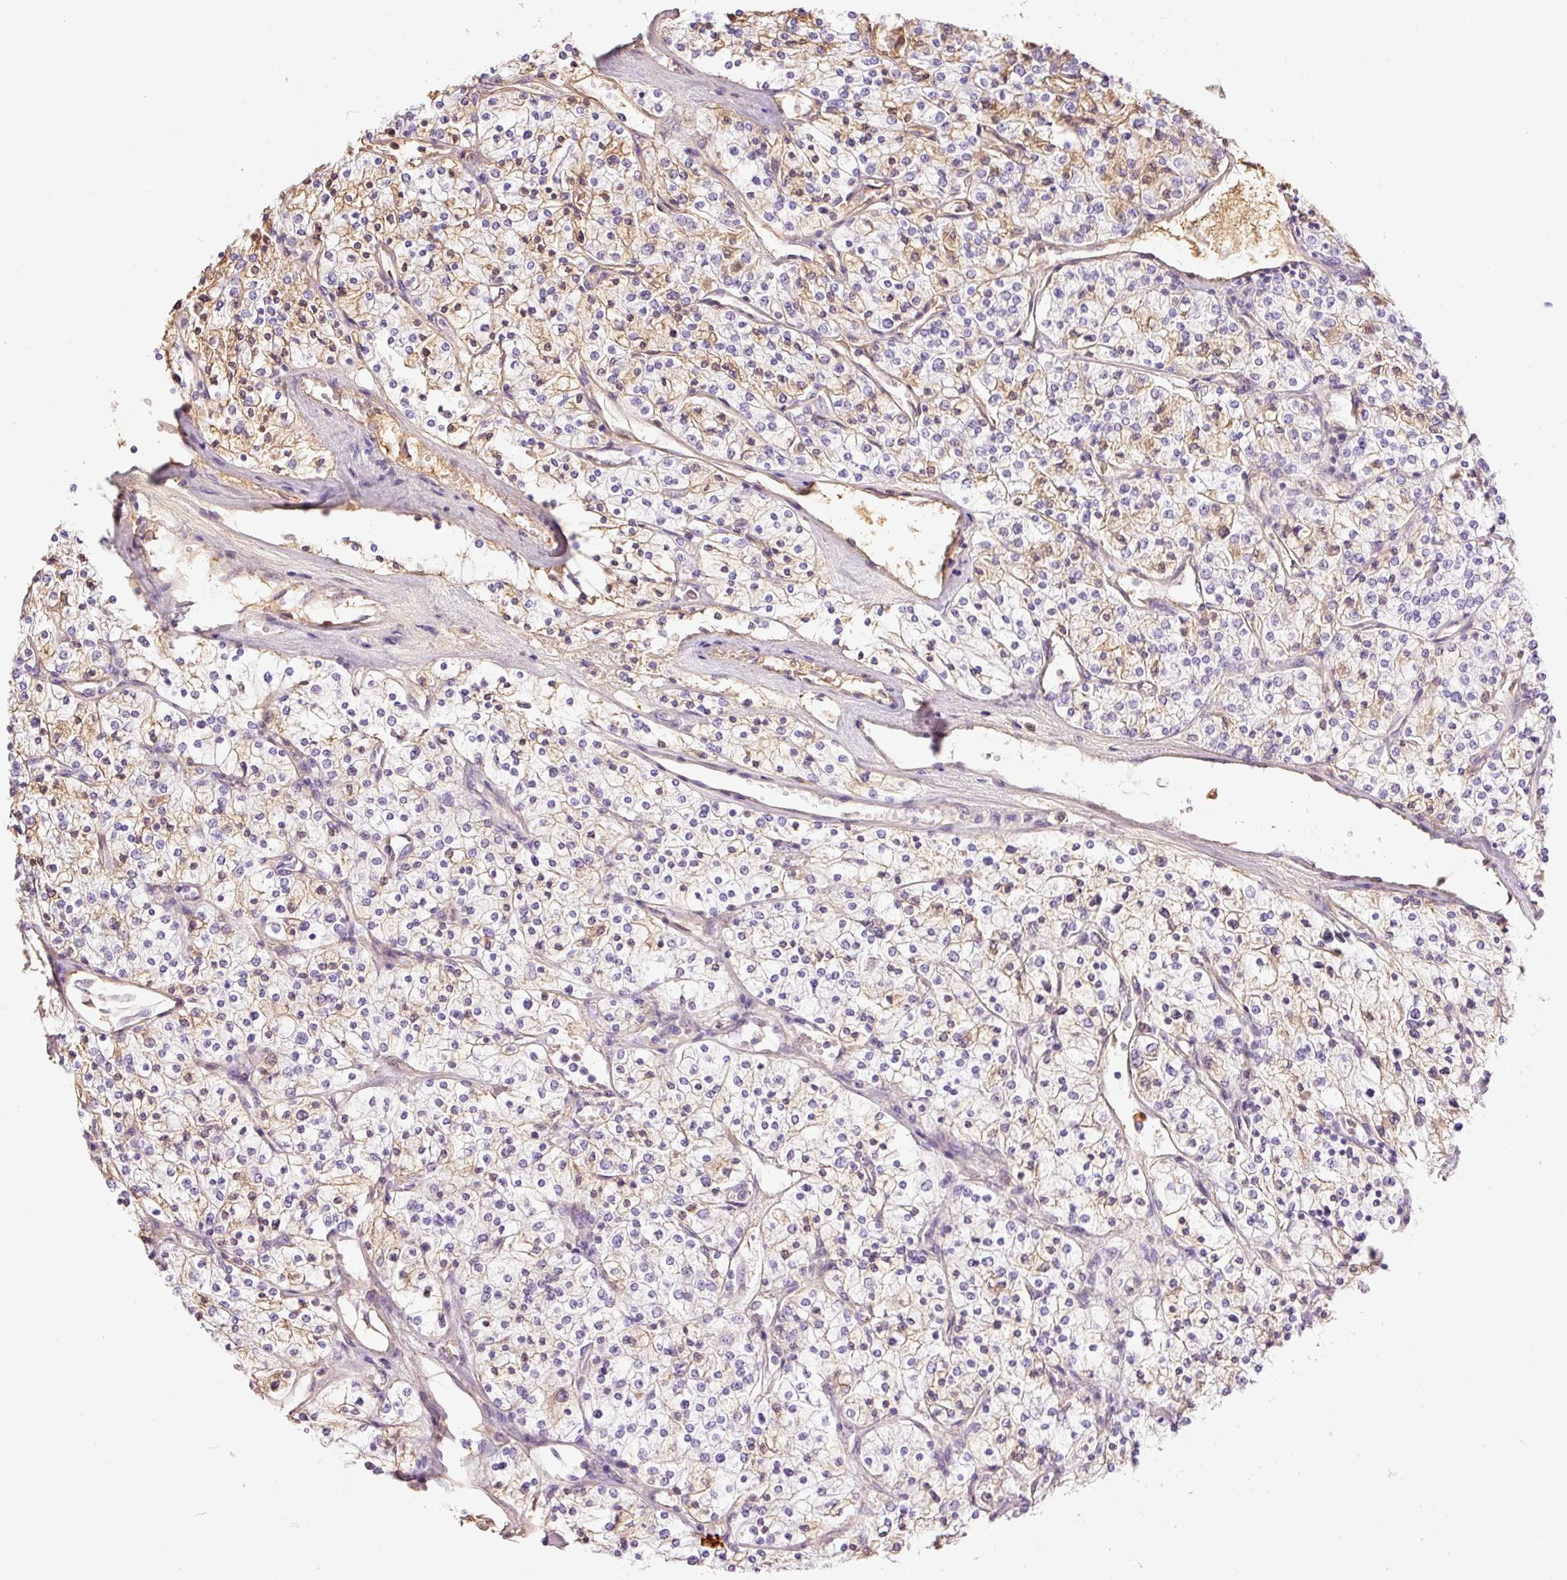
{"staining": {"intensity": "moderate", "quantity": "<25%", "location": "cytoplasmic/membranous,nuclear"}, "tissue": "renal cancer", "cell_type": "Tumor cells", "image_type": "cancer", "snomed": [{"axis": "morphology", "description": "Adenocarcinoma, NOS"}, {"axis": "topography", "description": "Kidney"}], "caption": "Renal cancer (adenocarcinoma) tissue reveals moderate cytoplasmic/membranous and nuclear staining in approximately <25% of tumor cells, visualized by immunohistochemistry.", "gene": "PRPF38B", "patient": {"sex": "male", "age": 80}}